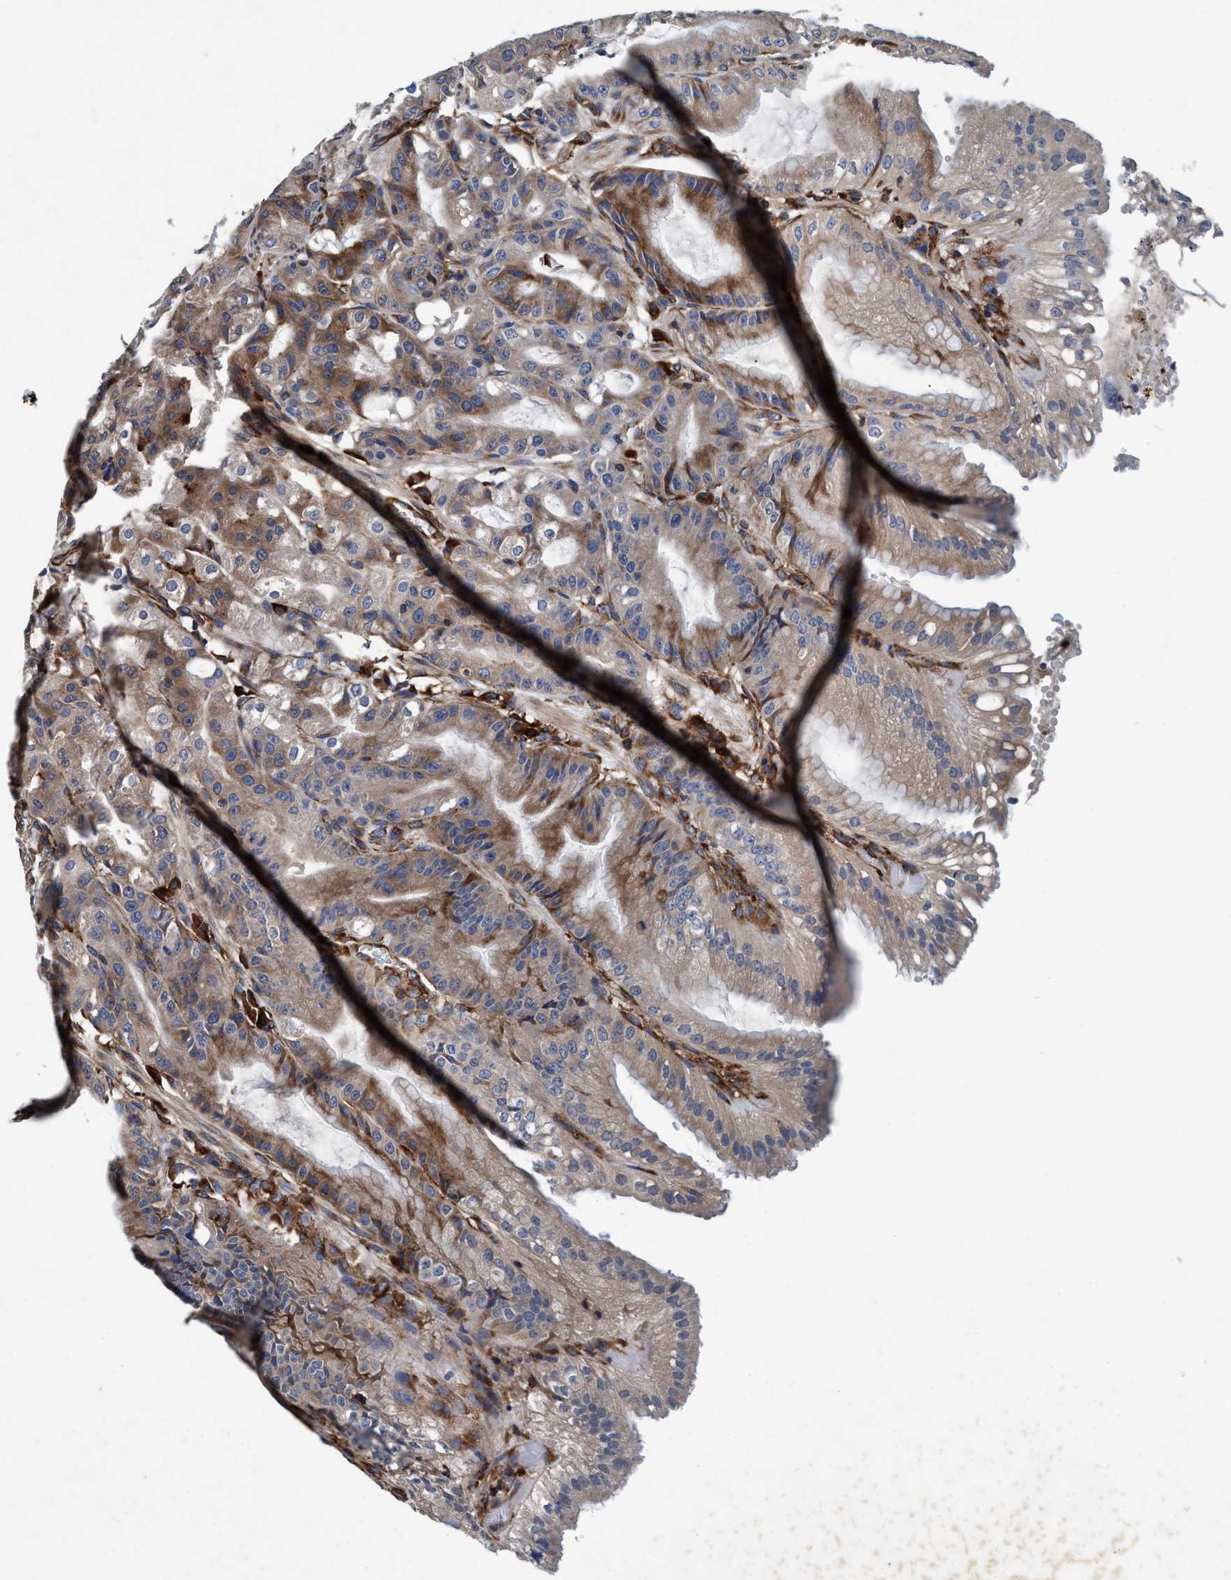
{"staining": {"intensity": "moderate", "quantity": "25%-75%", "location": "cytoplasmic/membranous"}, "tissue": "stomach", "cell_type": "Glandular cells", "image_type": "normal", "snomed": [{"axis": "morphology", "description": "Normal tissue, NOS"}, {"axis": "topography", "description": "Stomach, lower"}], "caption": "DAB (3,3'-diaminobenzidine) immunohistochemical staining of benign stomach demonstrates moderate cytoplasmic/membranous protein staining in approximately 25%-75% of glandular cells.", "gene": "ENDOG", "patient": {"sex": "male", "age": 71}}